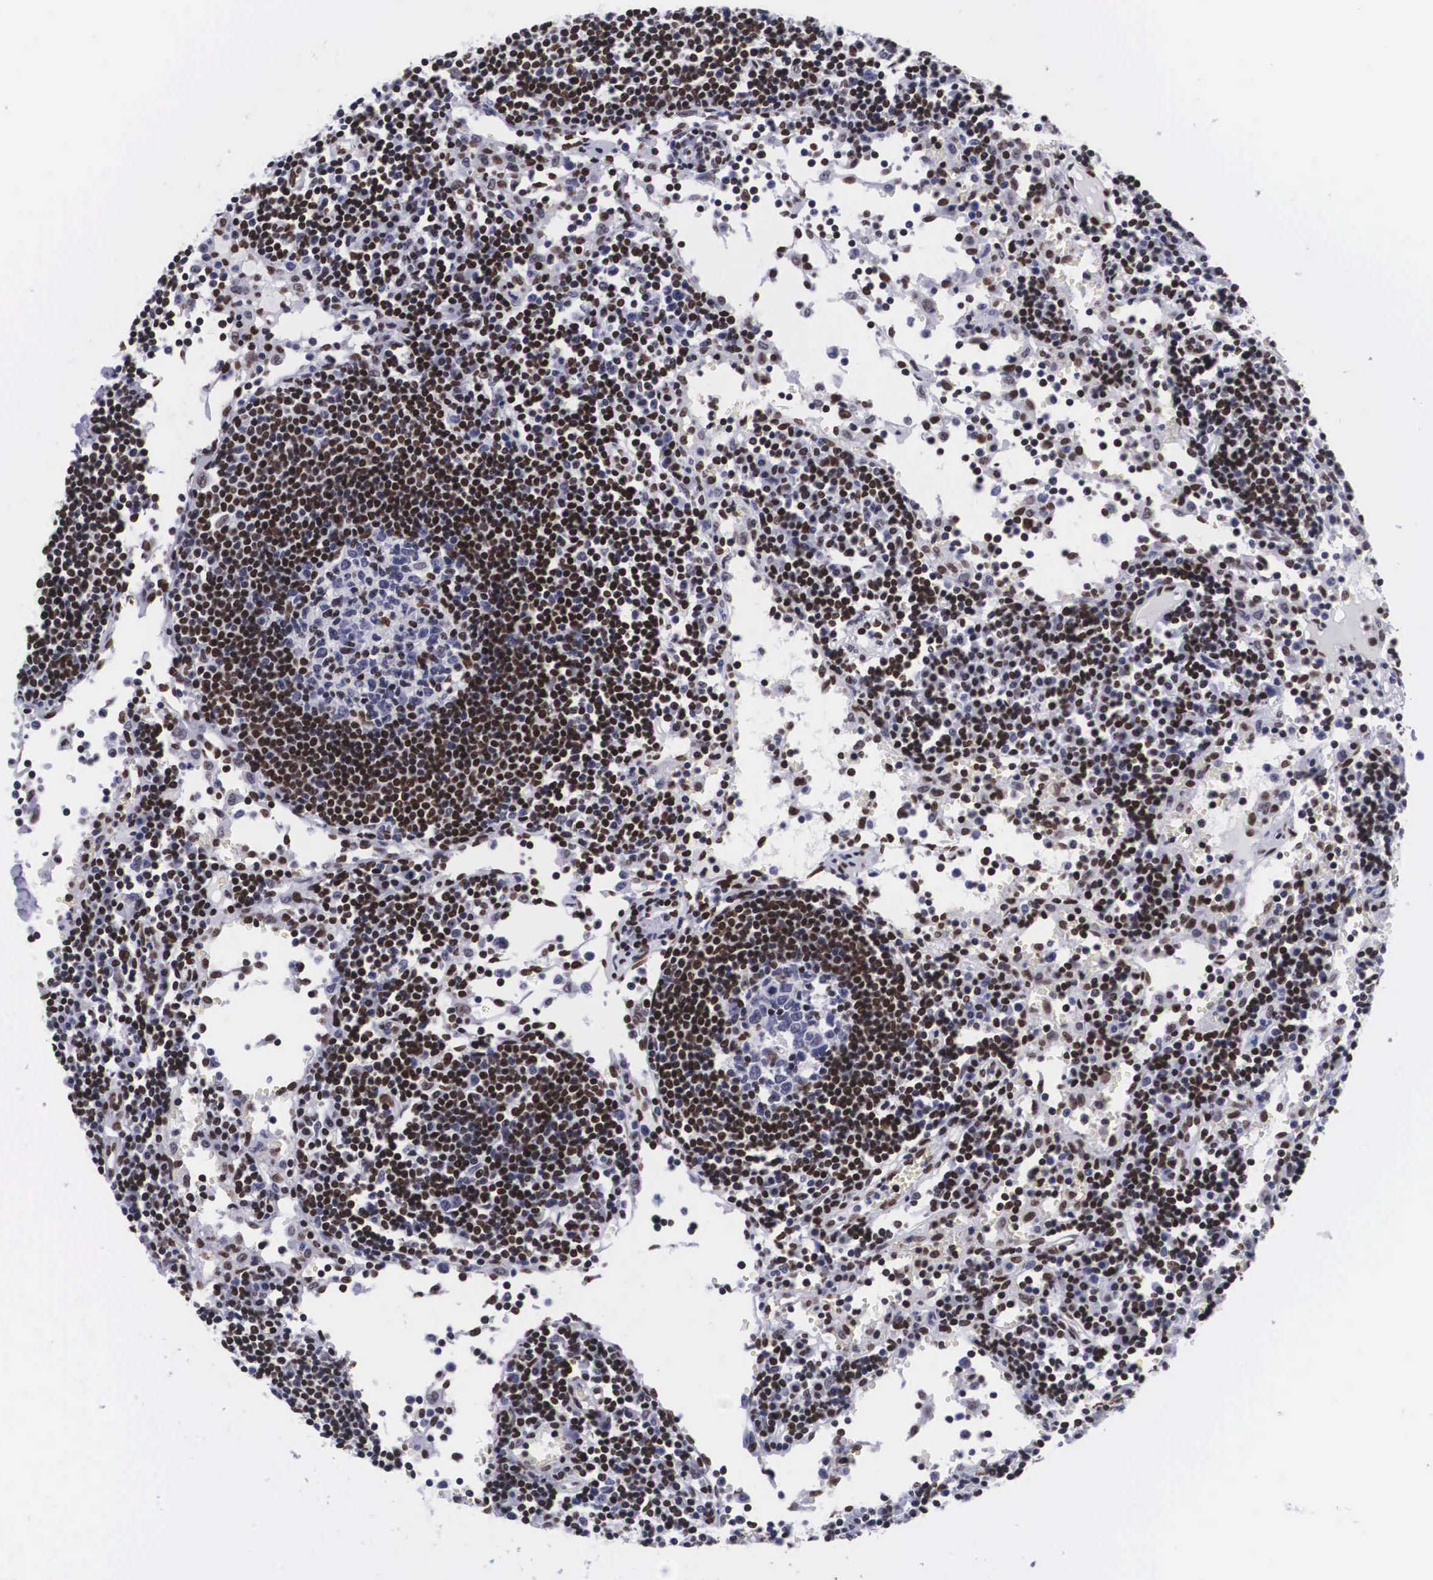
{"staining": {"intensity": "strong", "quantity": "<25%", "location": "nuclear"}, "tissue": "lymph node", "cell_type": "Germinal center cells", "image_type": "normal", "snomed": [{"axis": "morphology", "description": "Normal tissue, NOS"}, {"axis": "topography", "description": "Lymph node"}], "caption": "Immunohistochemistry photomicrograph of unremarkable human lymph node stained for a protein (brown), which demonstrates medium levels of strong nuclear positivity in about <25% of germinal center cells.", "gene": "MECP2", "patient": {"sex": "female", "age": 55}}